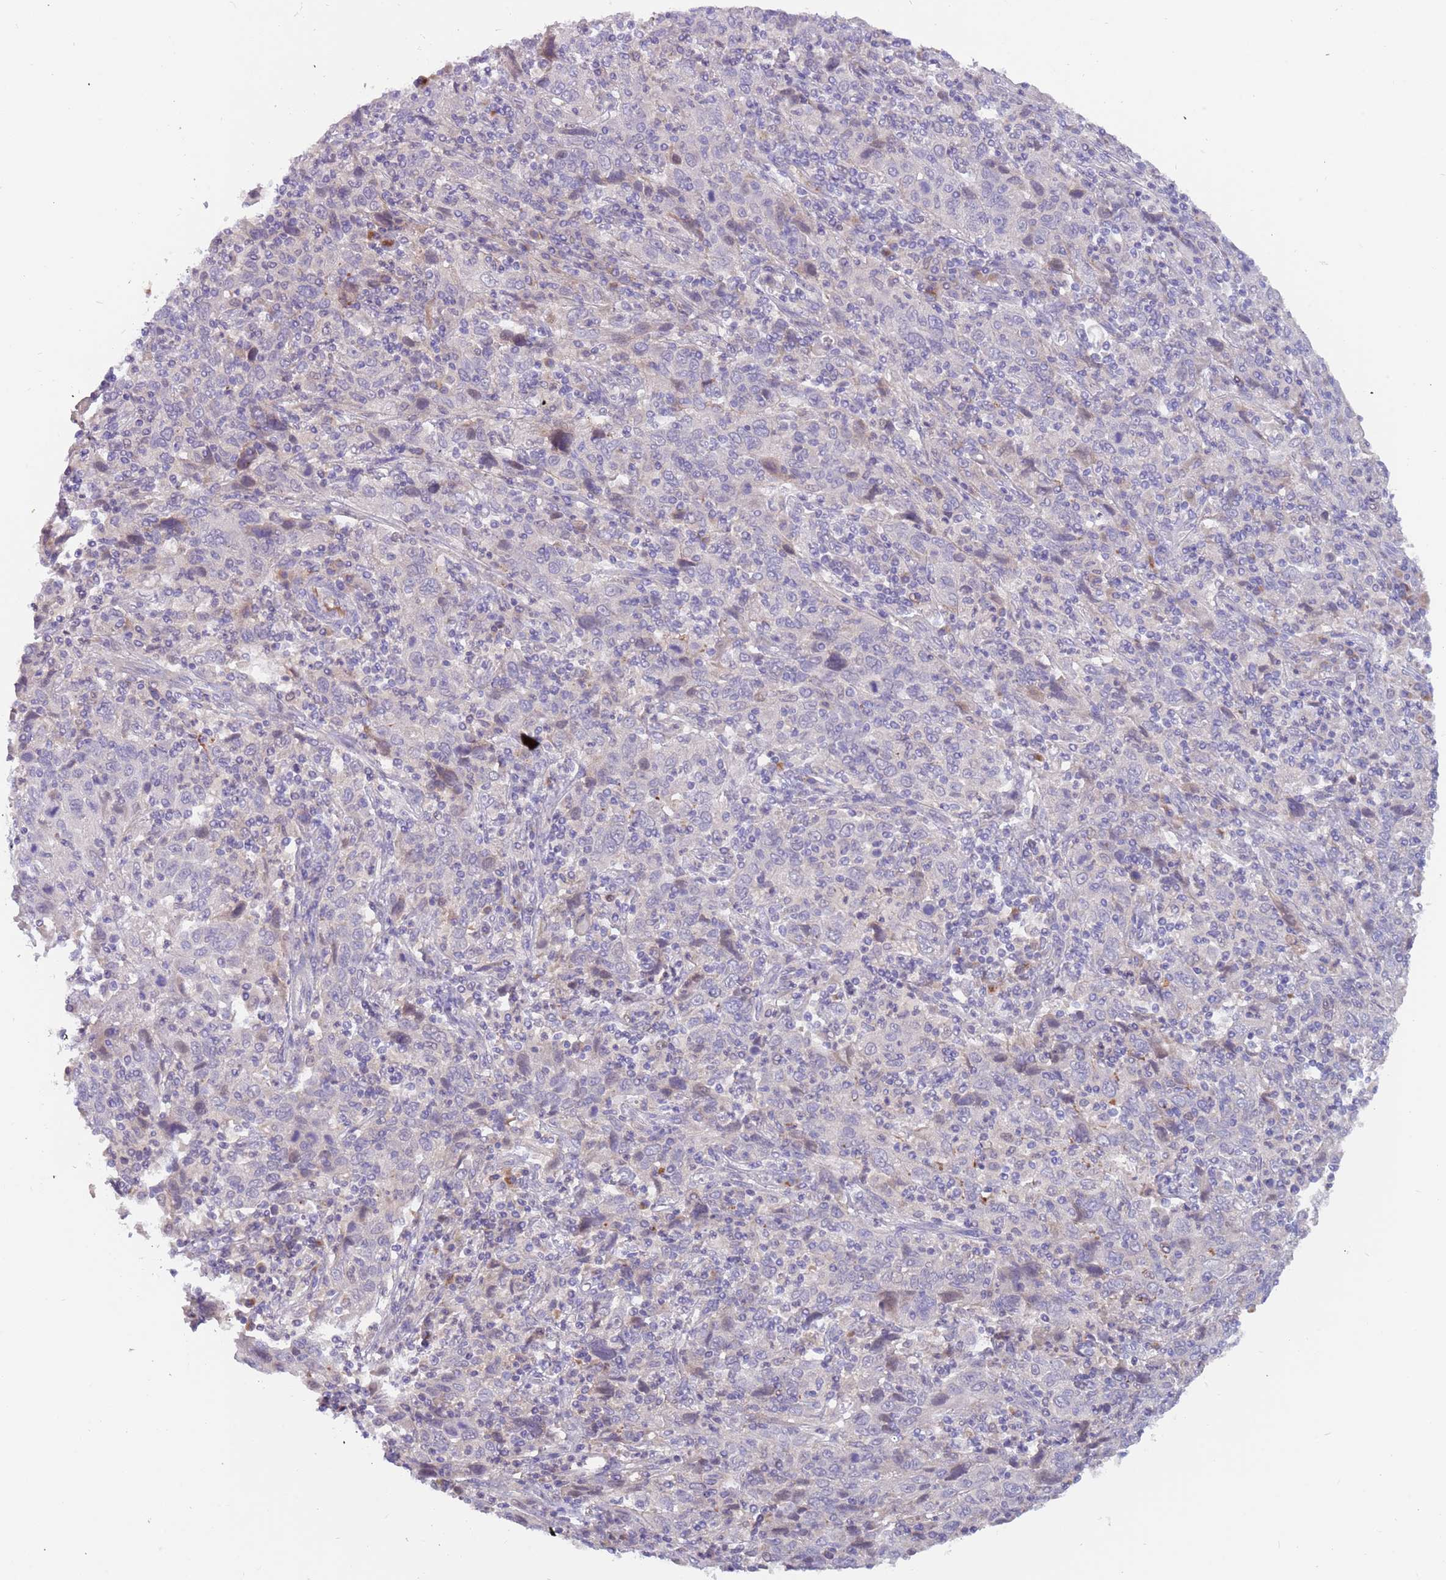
{"staining": {"intensity": "negative", "quantity": "none", "location": "none"}, "tissue": "cervical cancer", "cell_type": "Tumor cells", "image_type": "cancer", "snomed": [{"axis": "morphology", "description": "Squamous cell carcinoma, NOS"}, {"axis": "topography", "description": "Cervix"}], "caption": "Immunohistochemistry (IHC) histopathology image of neoplastic tissue: human squamous cell carcinoma (cervical) stained with DAB exhibits no significant protein staining in tumor cells. The staining was performed using DAB to visualize the protein expression in brown, while the nuclei were stained in blue with hematoxylin (Magnification: 20x).", "gene": "ZNF746", "patient": {"sex": "female", "age": 46}}